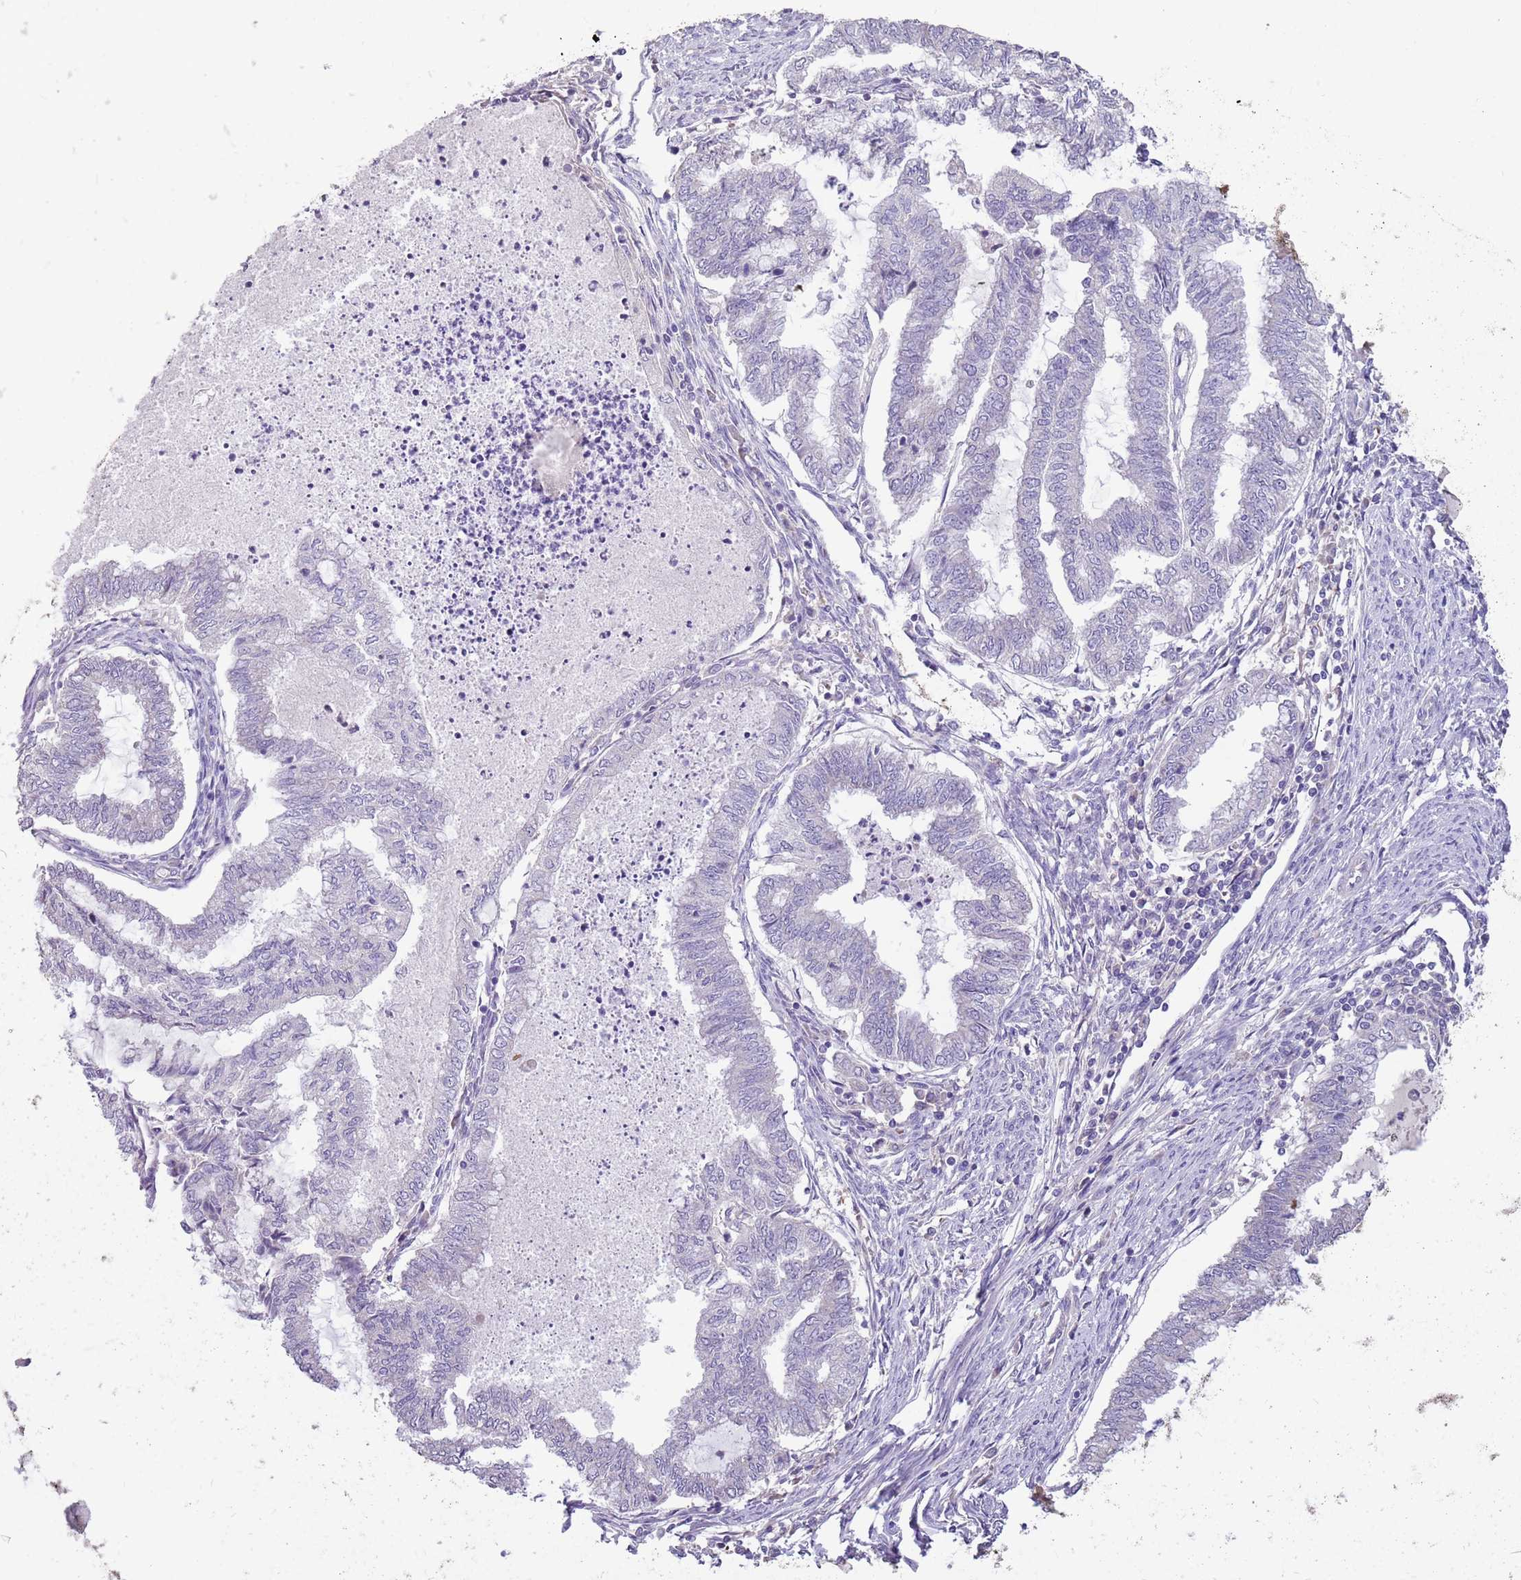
{"staining": {"intensity": "negative", "quantity": "none", "location": "none"}, "tissue": "endometrial cancer", "cell_type": "Tumor cells", "image_type": "cancer", "snomed": [{"axis": "morphology", "description": "Adenocarcinoma, NOS"}, {"axis": "topography", "description": "Endometrium"}], "caption": "This is a histopathology image of immunohistochemistry staining of adenocarcinoma (endometrial), which shows no expression in tumor cells. The staining was performed using DAB (3,3'-diaminobenzidine) to visualize the protein expression in brown, while the nuclei were stained in blue with hematoxylin (Magnification: 20x).", "gene": "CABYR", "patient": {"sex": "female", "age": 79}}